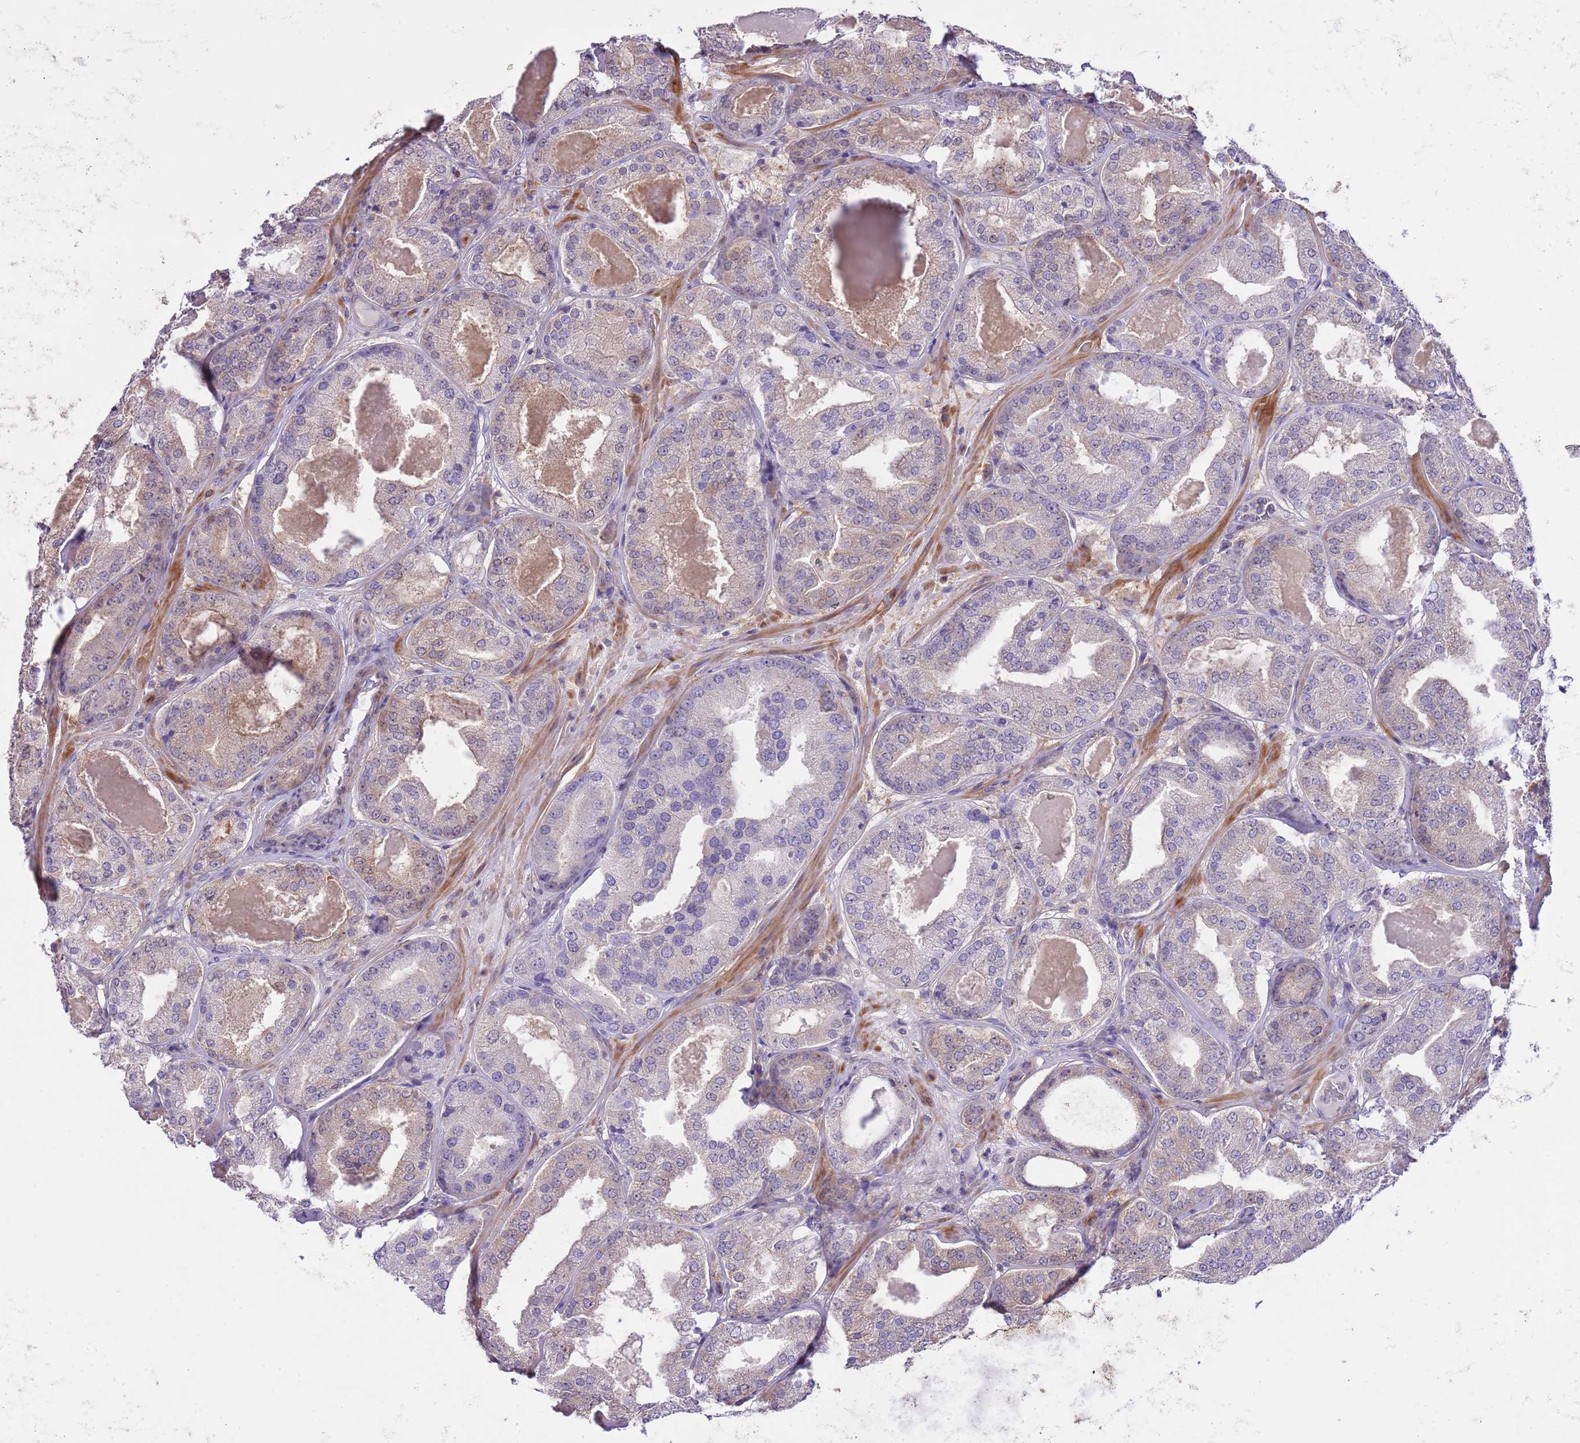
{"staining": {"intensity": "weak", "quantity": "<25%", "location": "cytoplasmic/membranous"}, "tissue": "prostate cancer", "cell_type": "Tumor cells", "image_type": "cancer", "snomed": [{"axis": "morphology", "description": "Adenocarcinoma, High grade"}, {"axis": "topography", "description": "Prostate"}], "caption": "DAB immunohistochemical staining of human prostate high-grade adenocarcinoma exhibits no significant positivity in tumor cells.", "gene": "PRR32", "patient": {"sex": "male", "age": 63}}